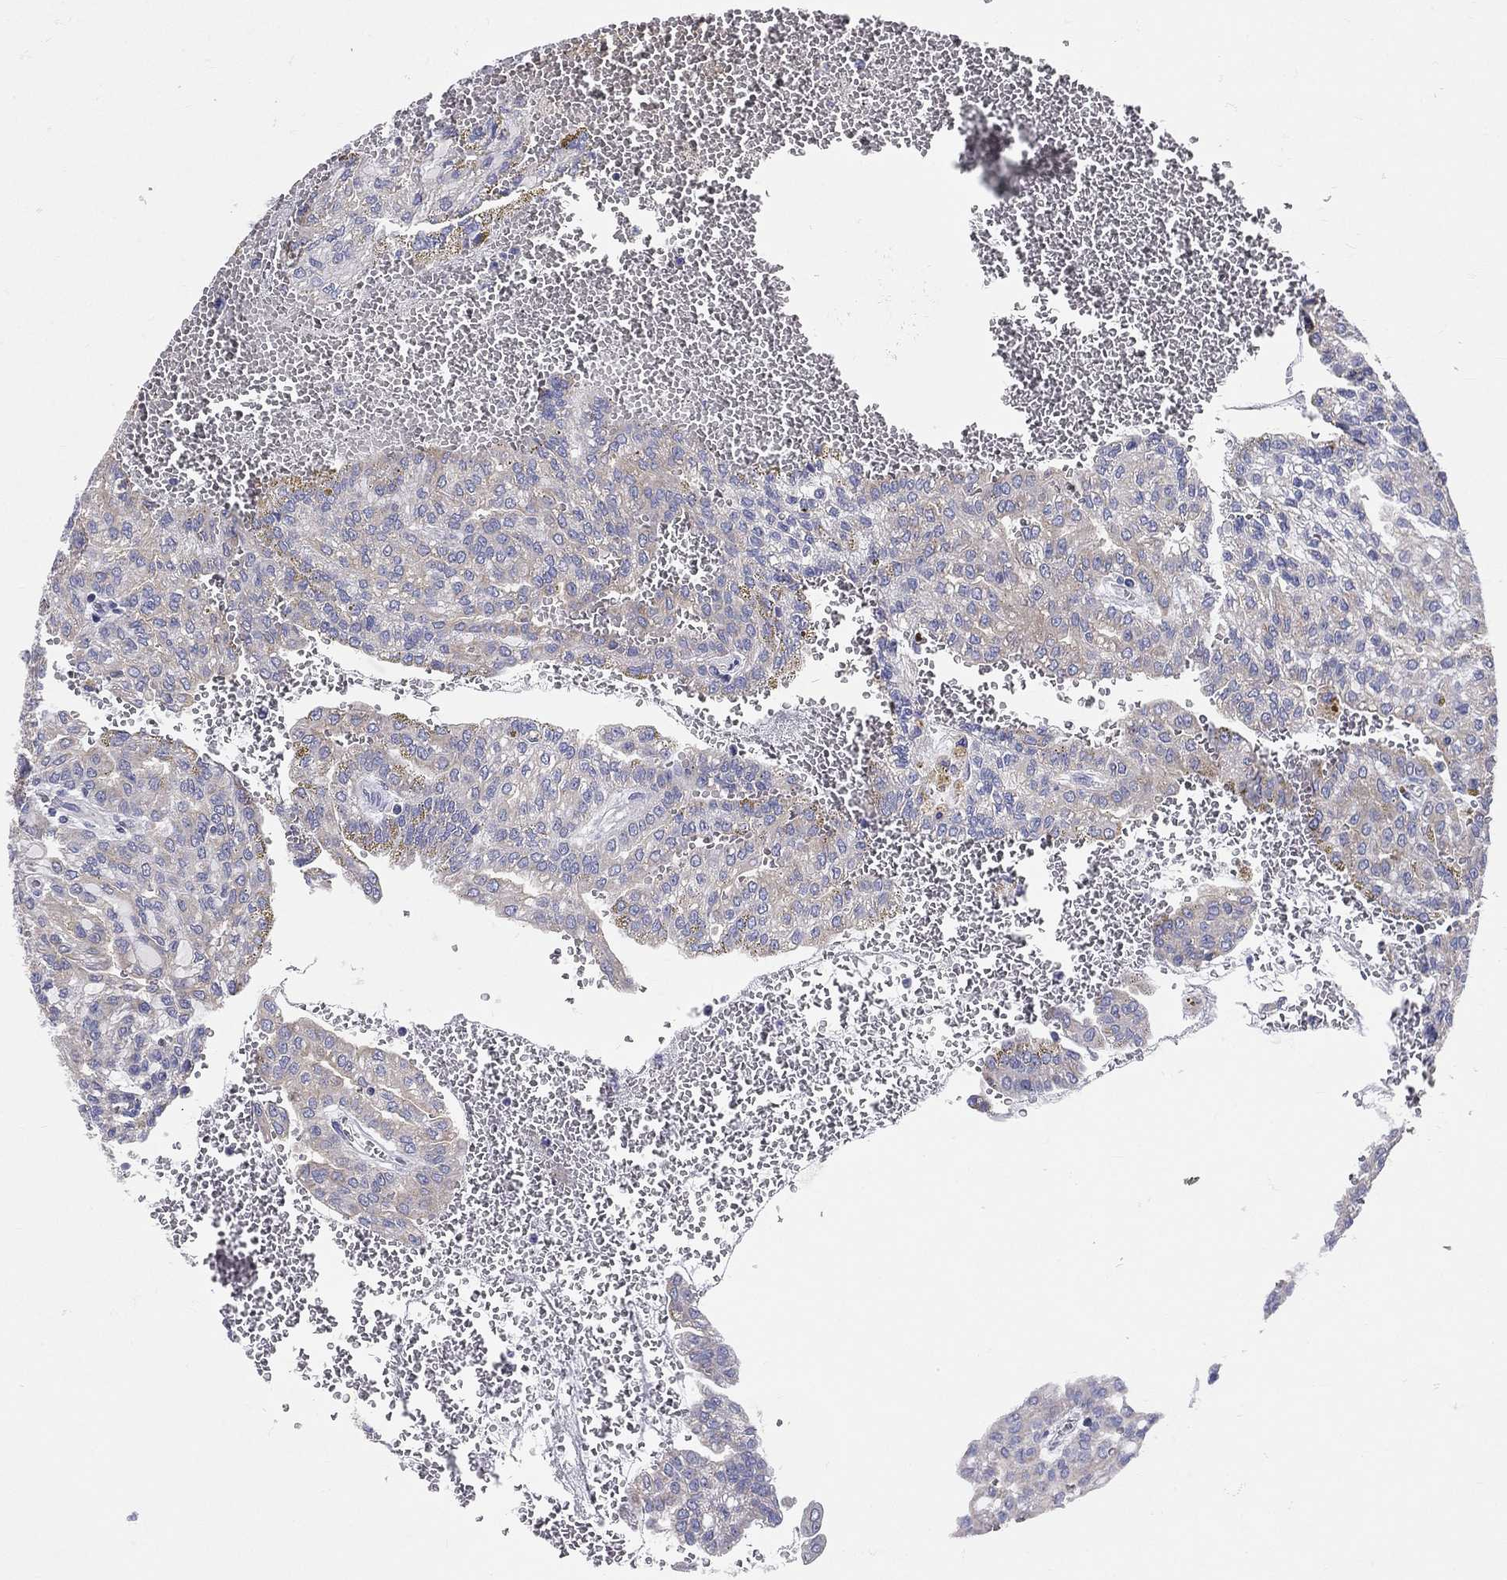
{"staining": {"intensity": "weak", "quantity": "<25%", "location": "cytoplasmic/membranous"}, "tissue": "renal cancer", "cell_type": "Tumor cells", "image_type": "cancer", "snomed": [{"axis": "morphology", "description": "Adenocarcinoma, NOS"}, {"axis": "topography", "description": "Kidney"}], "caption": "Tumor cells are negative for brown protein staining in adenocarcinoma (renal). (DAB IHC with hematoxylin counter stain).", "gene": "PWWP3A", "patient": {"sex": "male", "age": 63}}